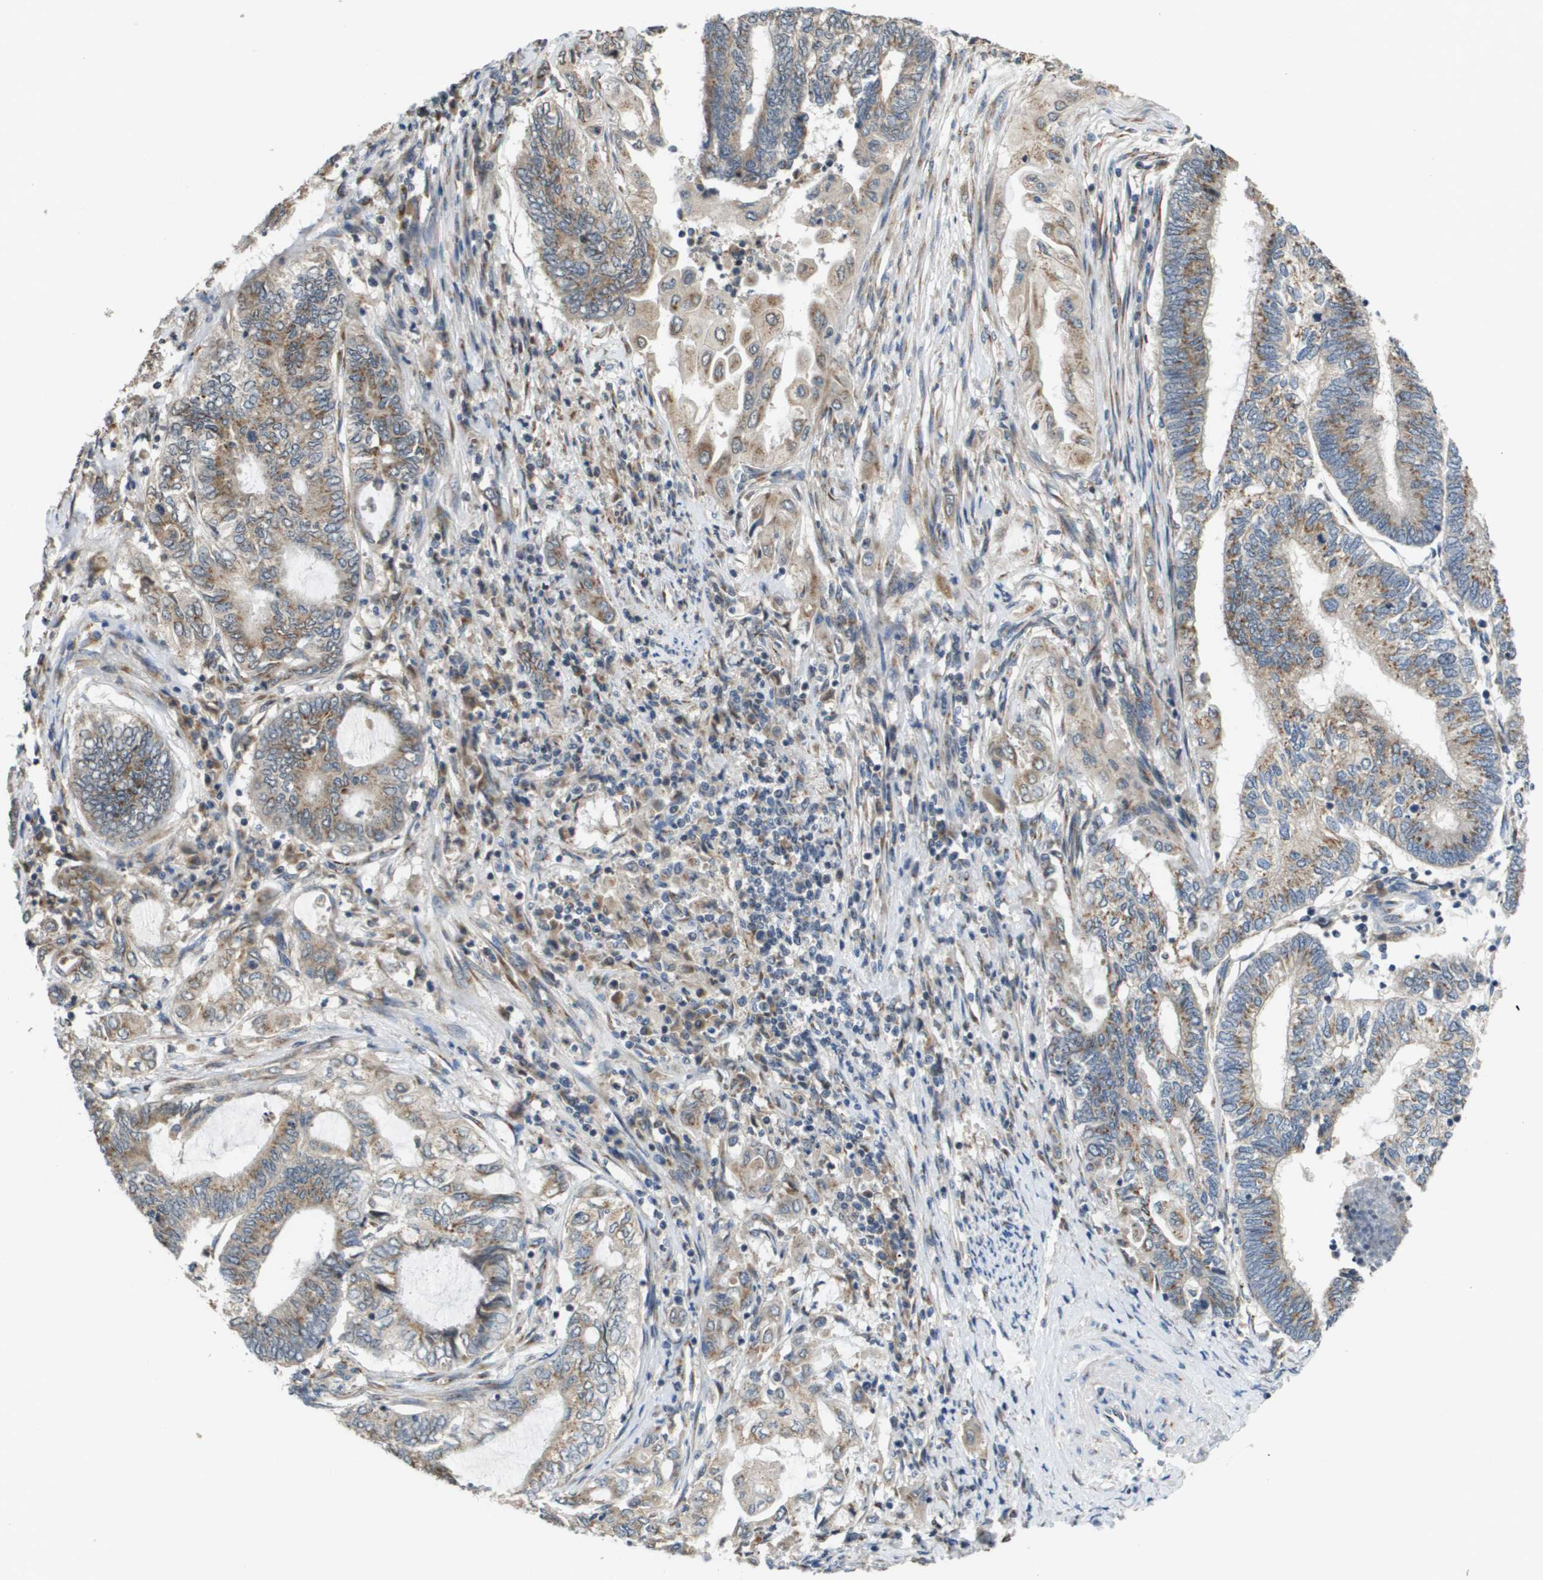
{"staining": {"intensity": "moderate", "quantity": "25%-75%", "location": "cytoplasmic/membranous"}, "tissue": "endometrial cancer", "cell_type": "Tumor cells", "image_type": "cancer", "snomed": [{"axis": "morphology", "description": "Adenocarcinoma, NOS"}, {"axis": "topography", "description": "Uterus"}, {"axis": "topography", "description": "Endometrium"}], "caption": "Endometrial adenocarcinoma stained with a brown dye demonstrates moderate cytoplasmic/membranous positive expression in approximately 25%-75% of tumor cells.", "gene": "PCK1", "patient": {"sex": "female", "age": 70}}